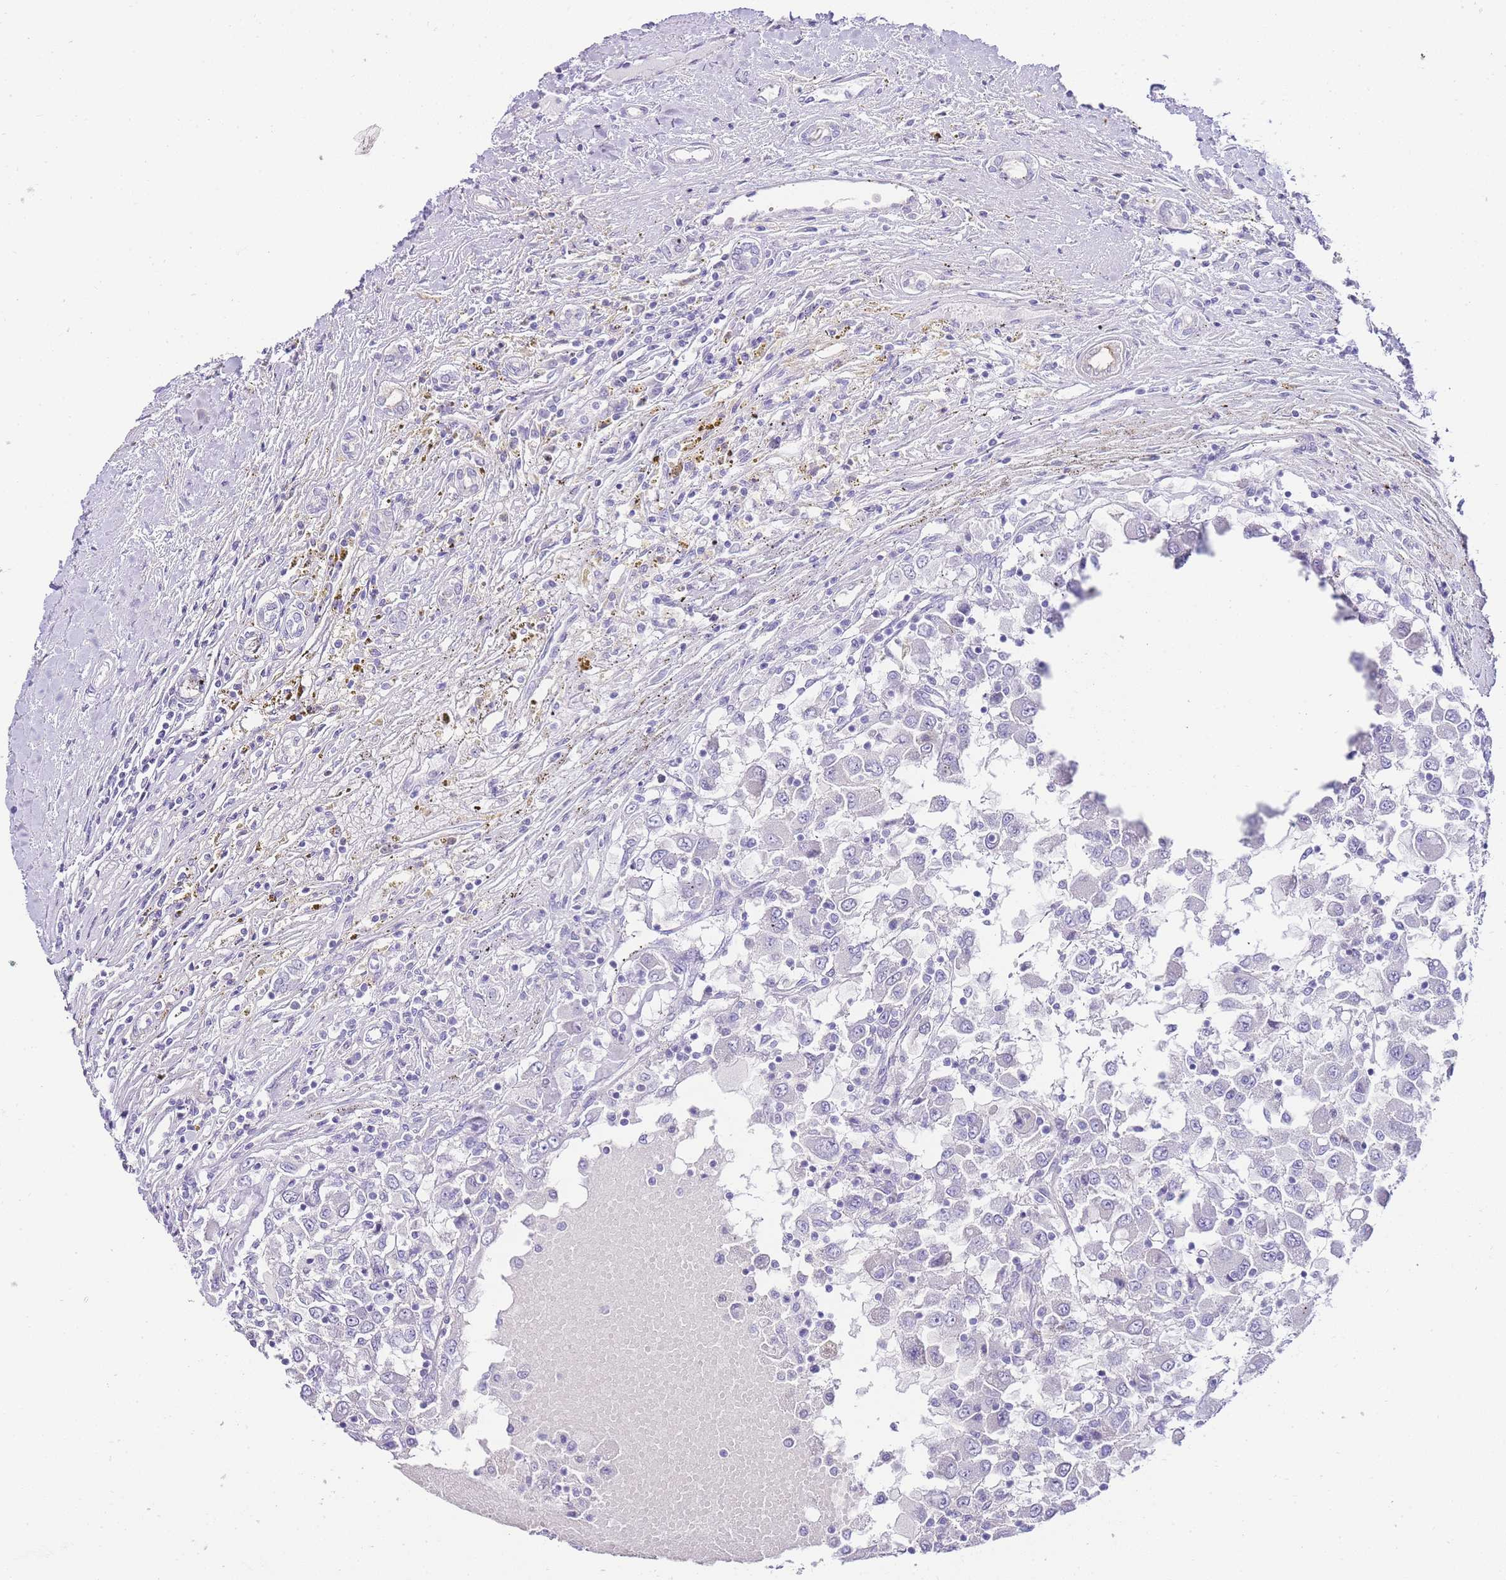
{"staining": {"intensity": "negative", "quantity": "none", "location": "none"}, "tissue": "renal cancer", "cell_type": "Tumor cells", "image_type": "cancer", "snomed": [{"axis": "morphology", "description": "Adenocarcinoma, NOS"}, {"axis": "topography", "description": "Kidney"}], "caption": "Renal cancer (adenocarcinoma) was stained to show a protein in brown. There is no significant staining in tumor cells.", "gene": "DPP4", "patient": {"sex": "female", "age": 67}}